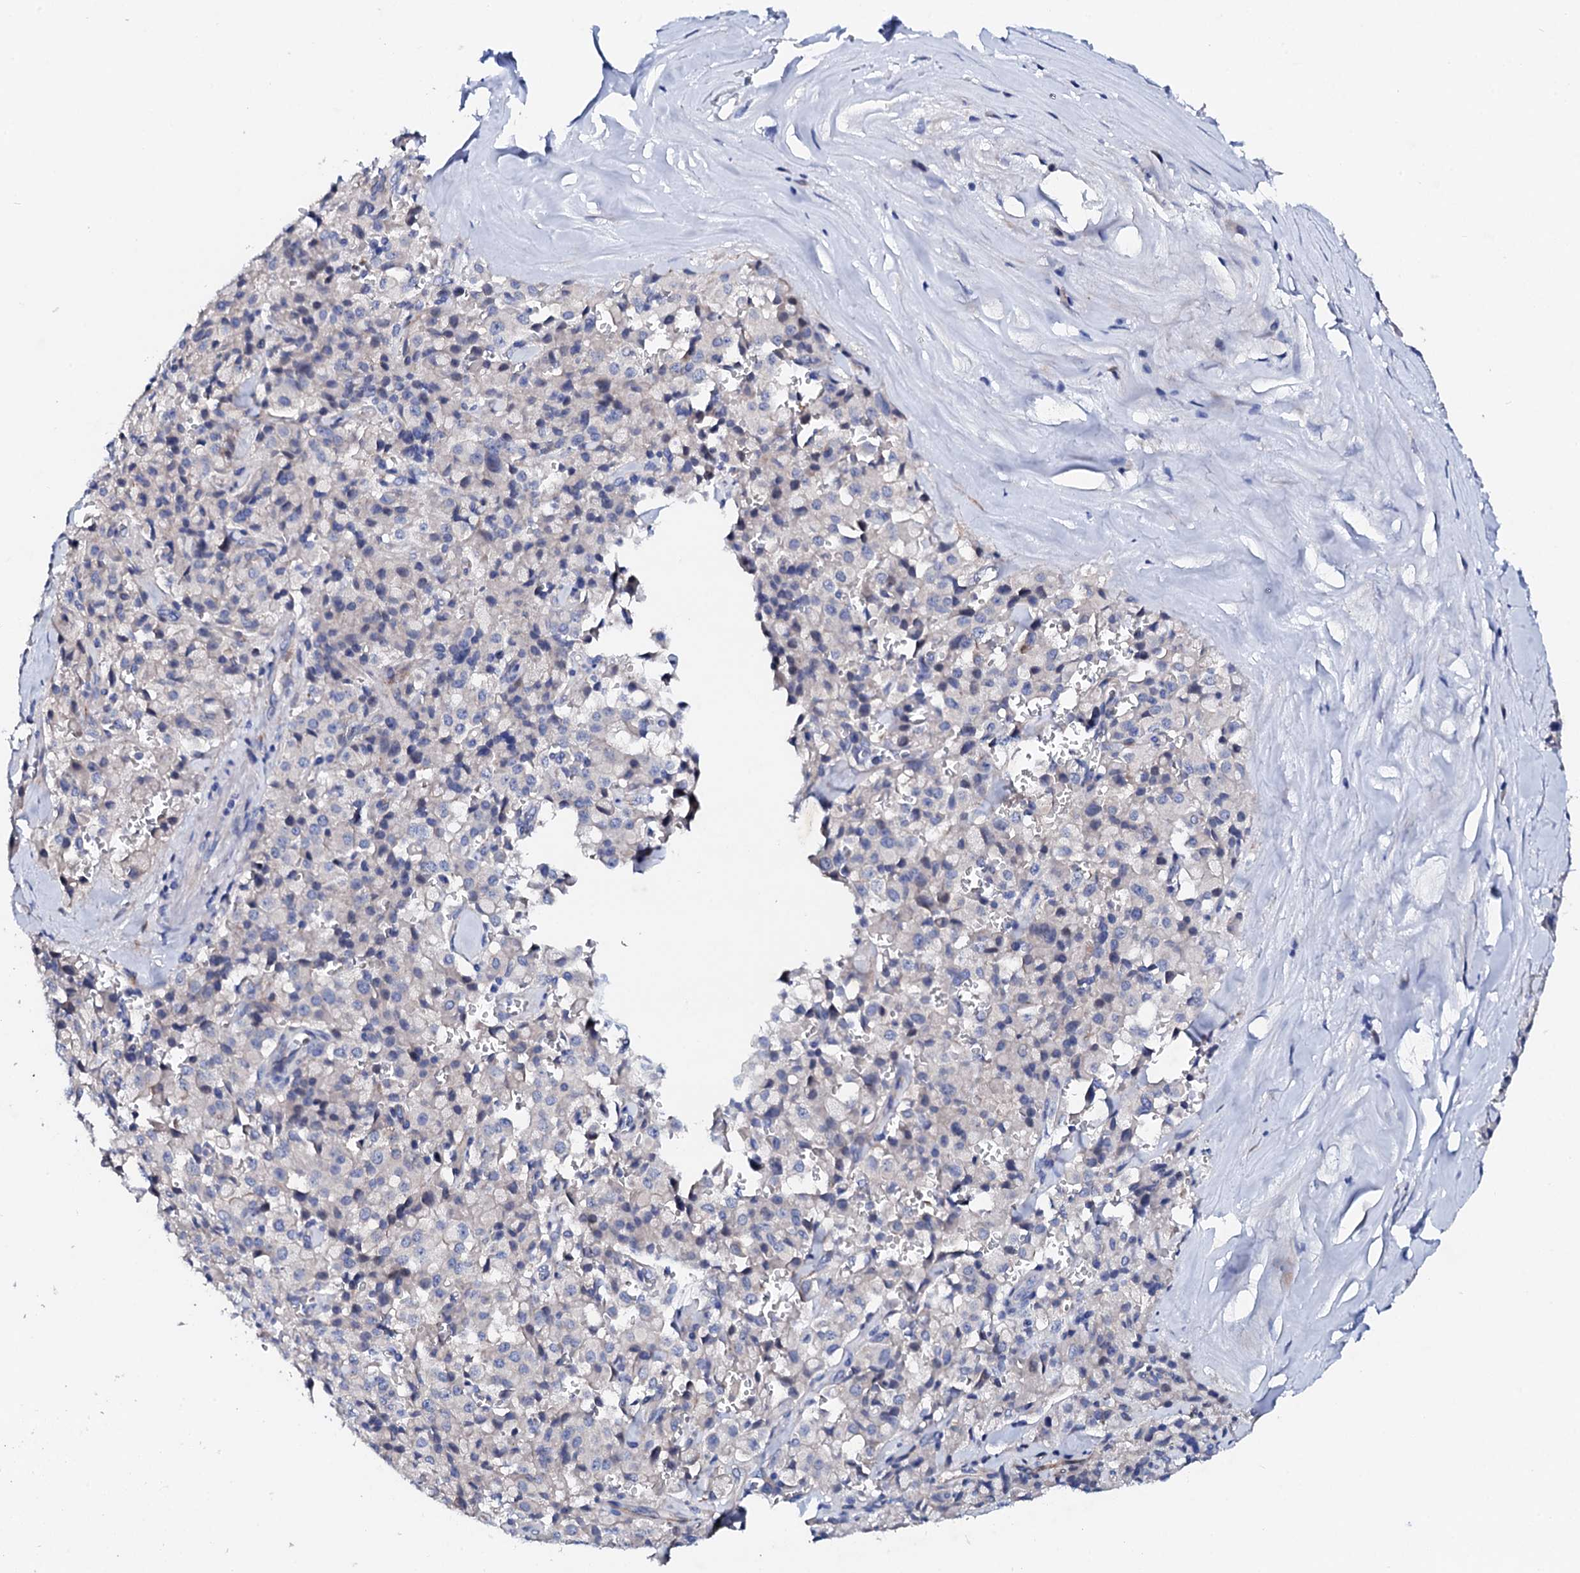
{"staining": {"intensity": "negative", "quantity": "none", "location": "none"}, "tissue": "pancreatic cancer", "cell_type": "Tumor cells", "image_type": "cancer", "snomed": [{"axis": "morphology", "description": "Adenocarcinoma, NOS"}, {"axis": "topography", "description": "Pancreas"}], "caption": "Photomicrograph shows no significant protein expression in tumor cells of pancreatic cancer.", "gene": "TRDN", "patient": {"sex": "male", "age": 65}}